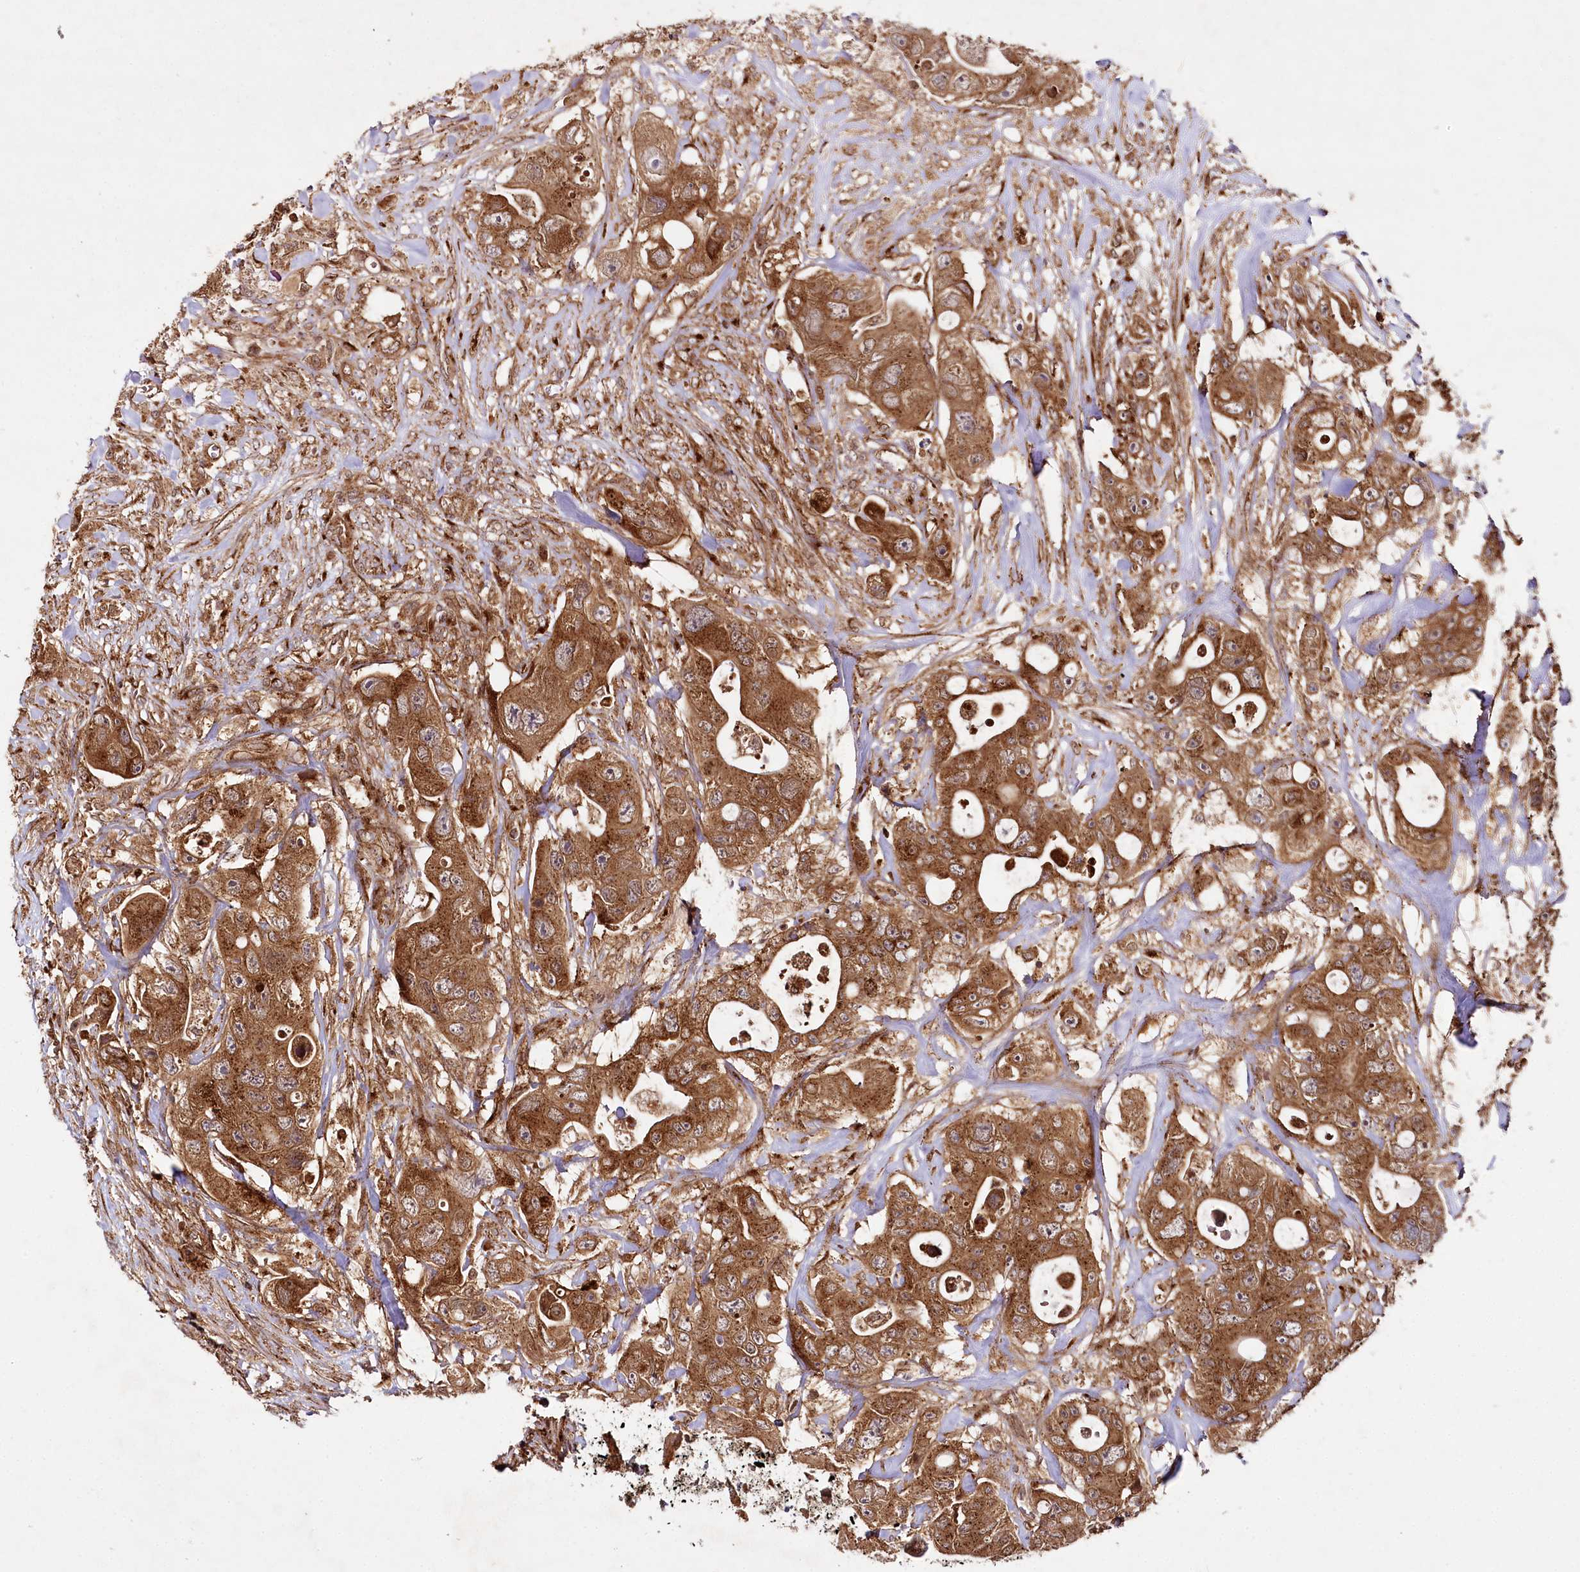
{"staining": {"intensity": "strong", "quantity": ">75%", "location": "cytoplasmic/membranous,nuclear"}, "tissue": "colorectal cancer", "cell_type": "Tumor cells", "image_type": "cancer", "snomed": [{"axis": "morphology", "description": "Adenocarcinoma, NOS"}, {"axis": "topography", "description": "Colon"}], "caption": "The photomicrograph reveals a brown stain indicating the presence of a protein in the cytoplasmic/membranous and nuclear of tumor cells in colorectal cancer.", "gene": "COPG1", "patient": {"sex": "female", "age": 46}}